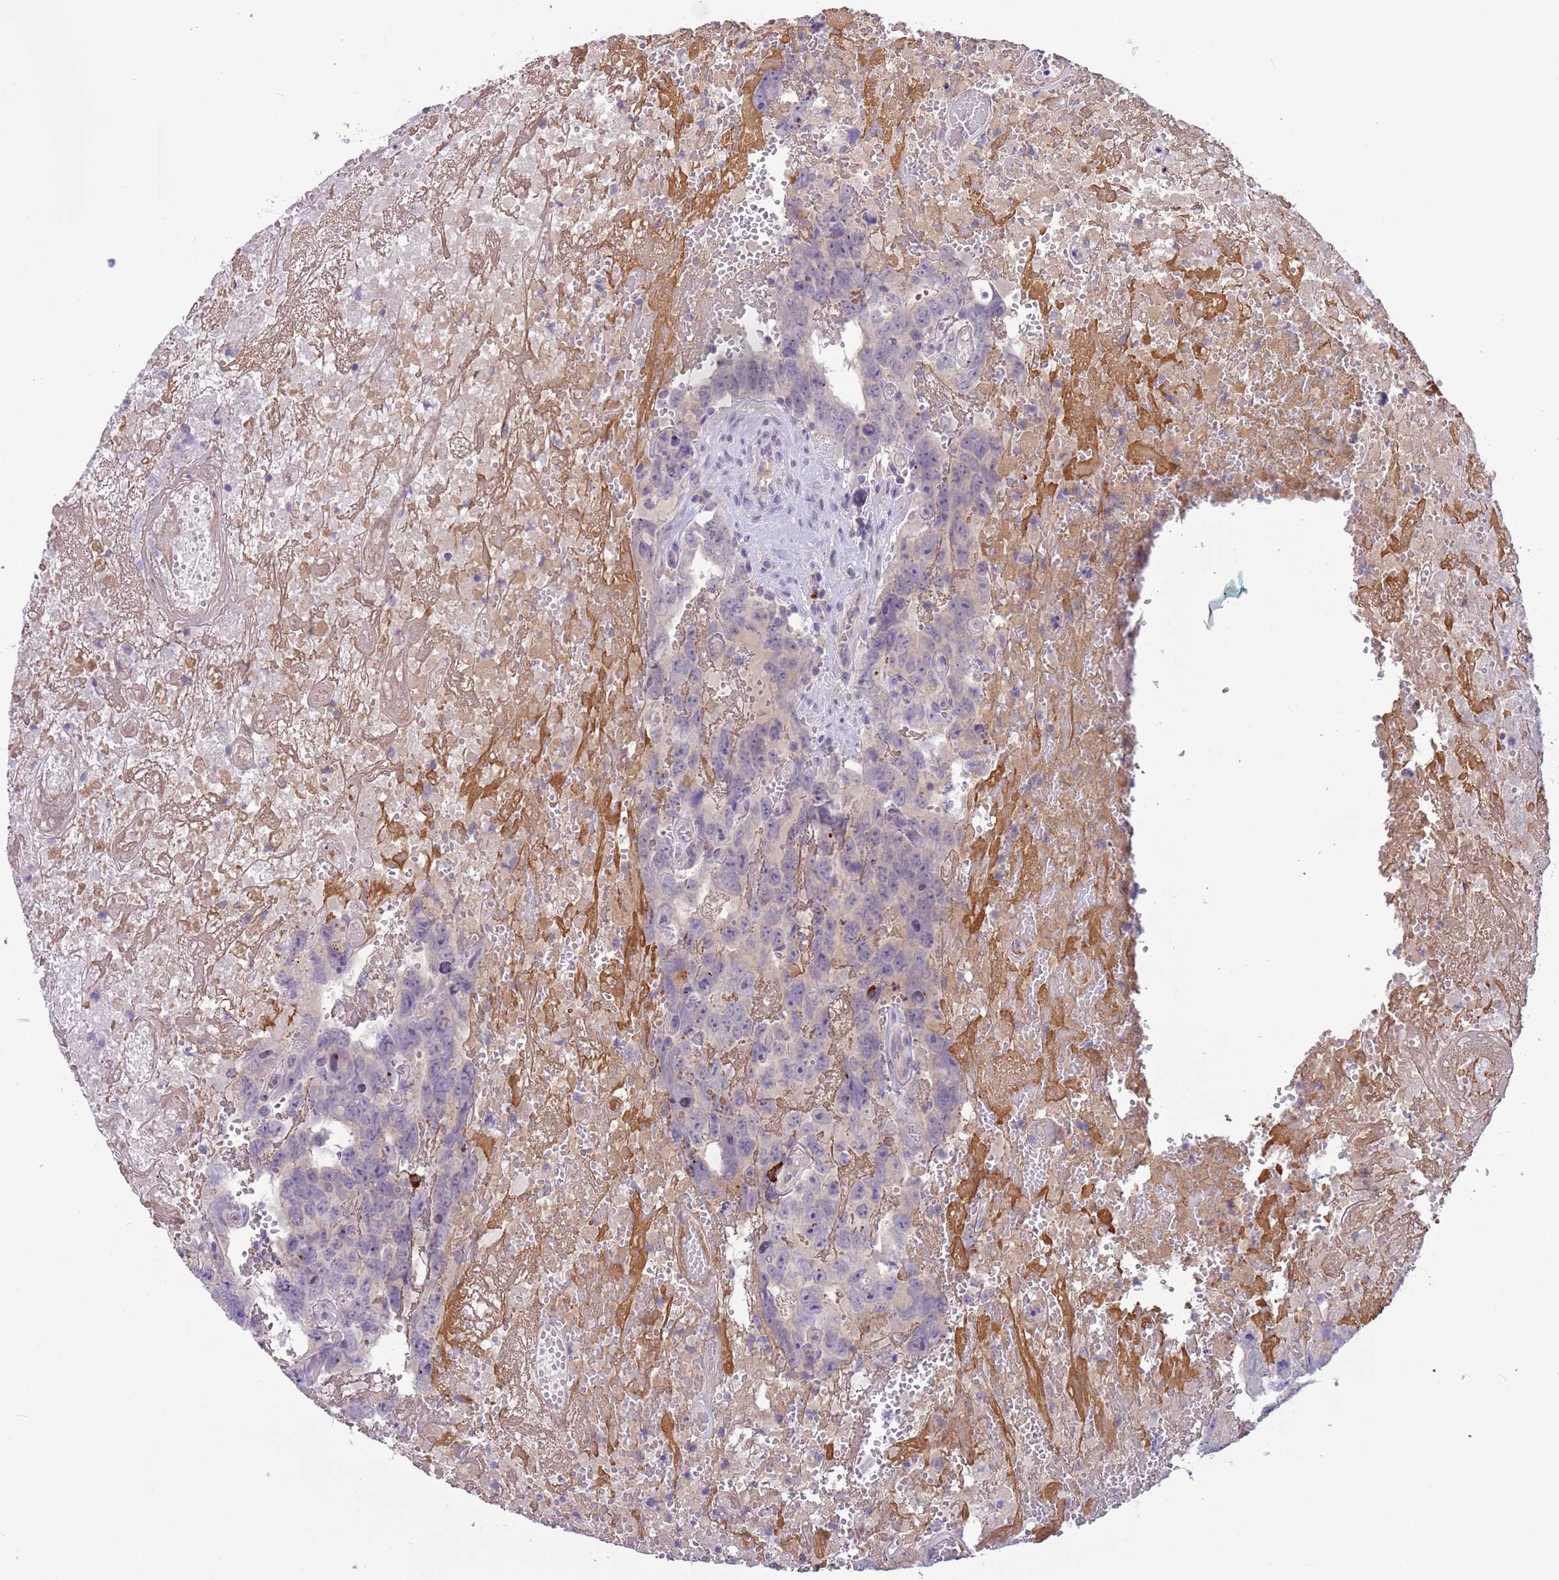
{"staining": {"intensity": "negative", "quantity": "none", "location": "none"}, "tissue": "testis cancer", "cell_type": "Tumor cells", "image_type": "cancer", "snomed": [{"axis": "morphology", "description": "Carcinoma, Embryonal, NOS"}, {"axis": "topography", "description": "Testis"}], "caption": "Immunohistochemistry (IHC) of embryonal carcinoma (testis) shows no expression in tumor cells.", "gene": "SCAMP5", "patient": {"sex": "male", "age": 45}}